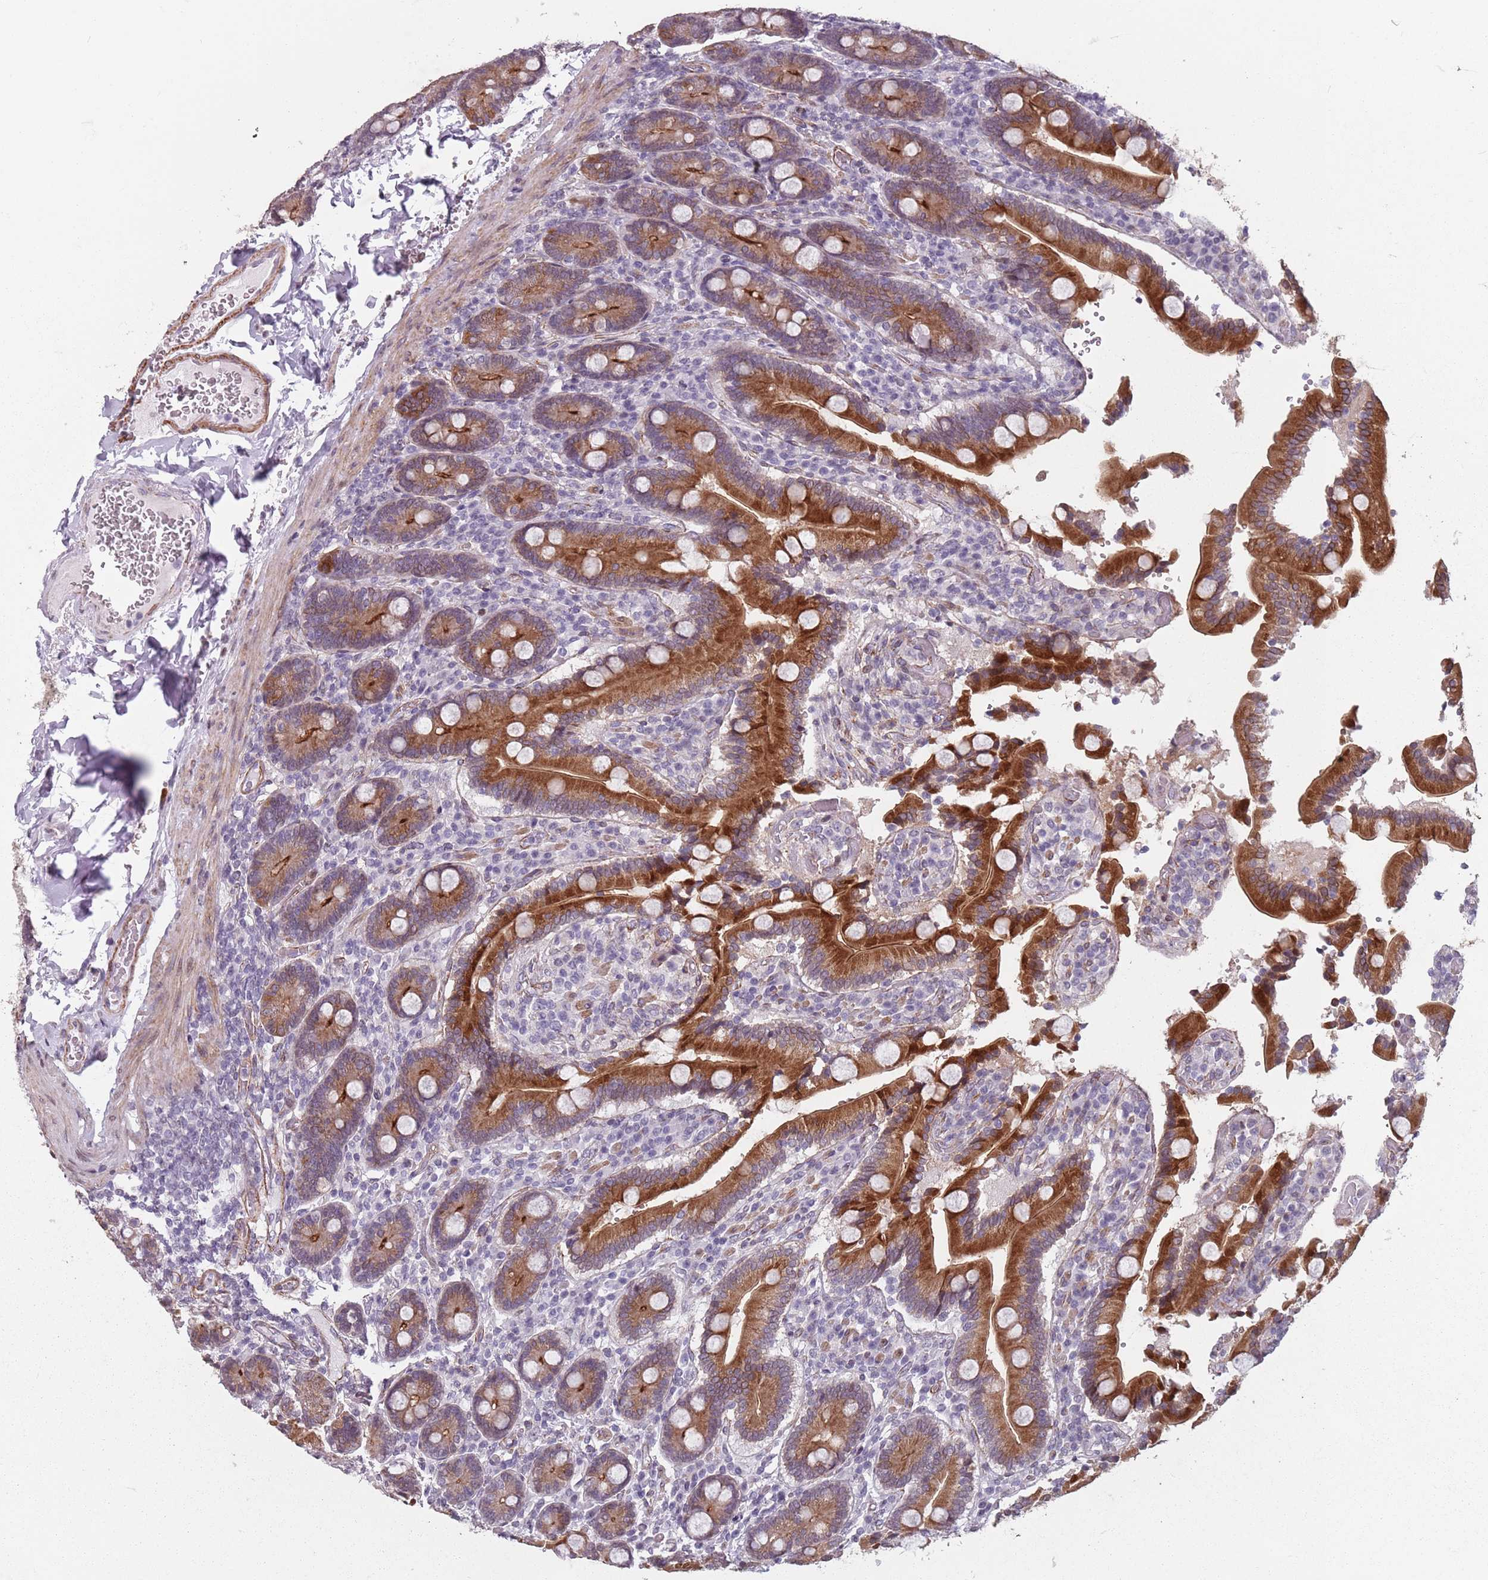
{"staining": {"intensity": "strong", "quantity": ">75%", "location": "cytoplasmic/membranous"}, "tissue": "duodenum", "cell_type": "Glandular cells", "image_type": "normal", "snomed": [{"axis": "morphology", "description": "Normal tissue, NOS"}, {"axis": "topography", "description": "Duodenum"}], "caption": "Glandular cells reveal high levels of strong cytoplasmic/membranous positivity in about >75% of cells in benign duodenum.", "gene": "TMC4", "patient": {"sex": "female", "age": 62}}